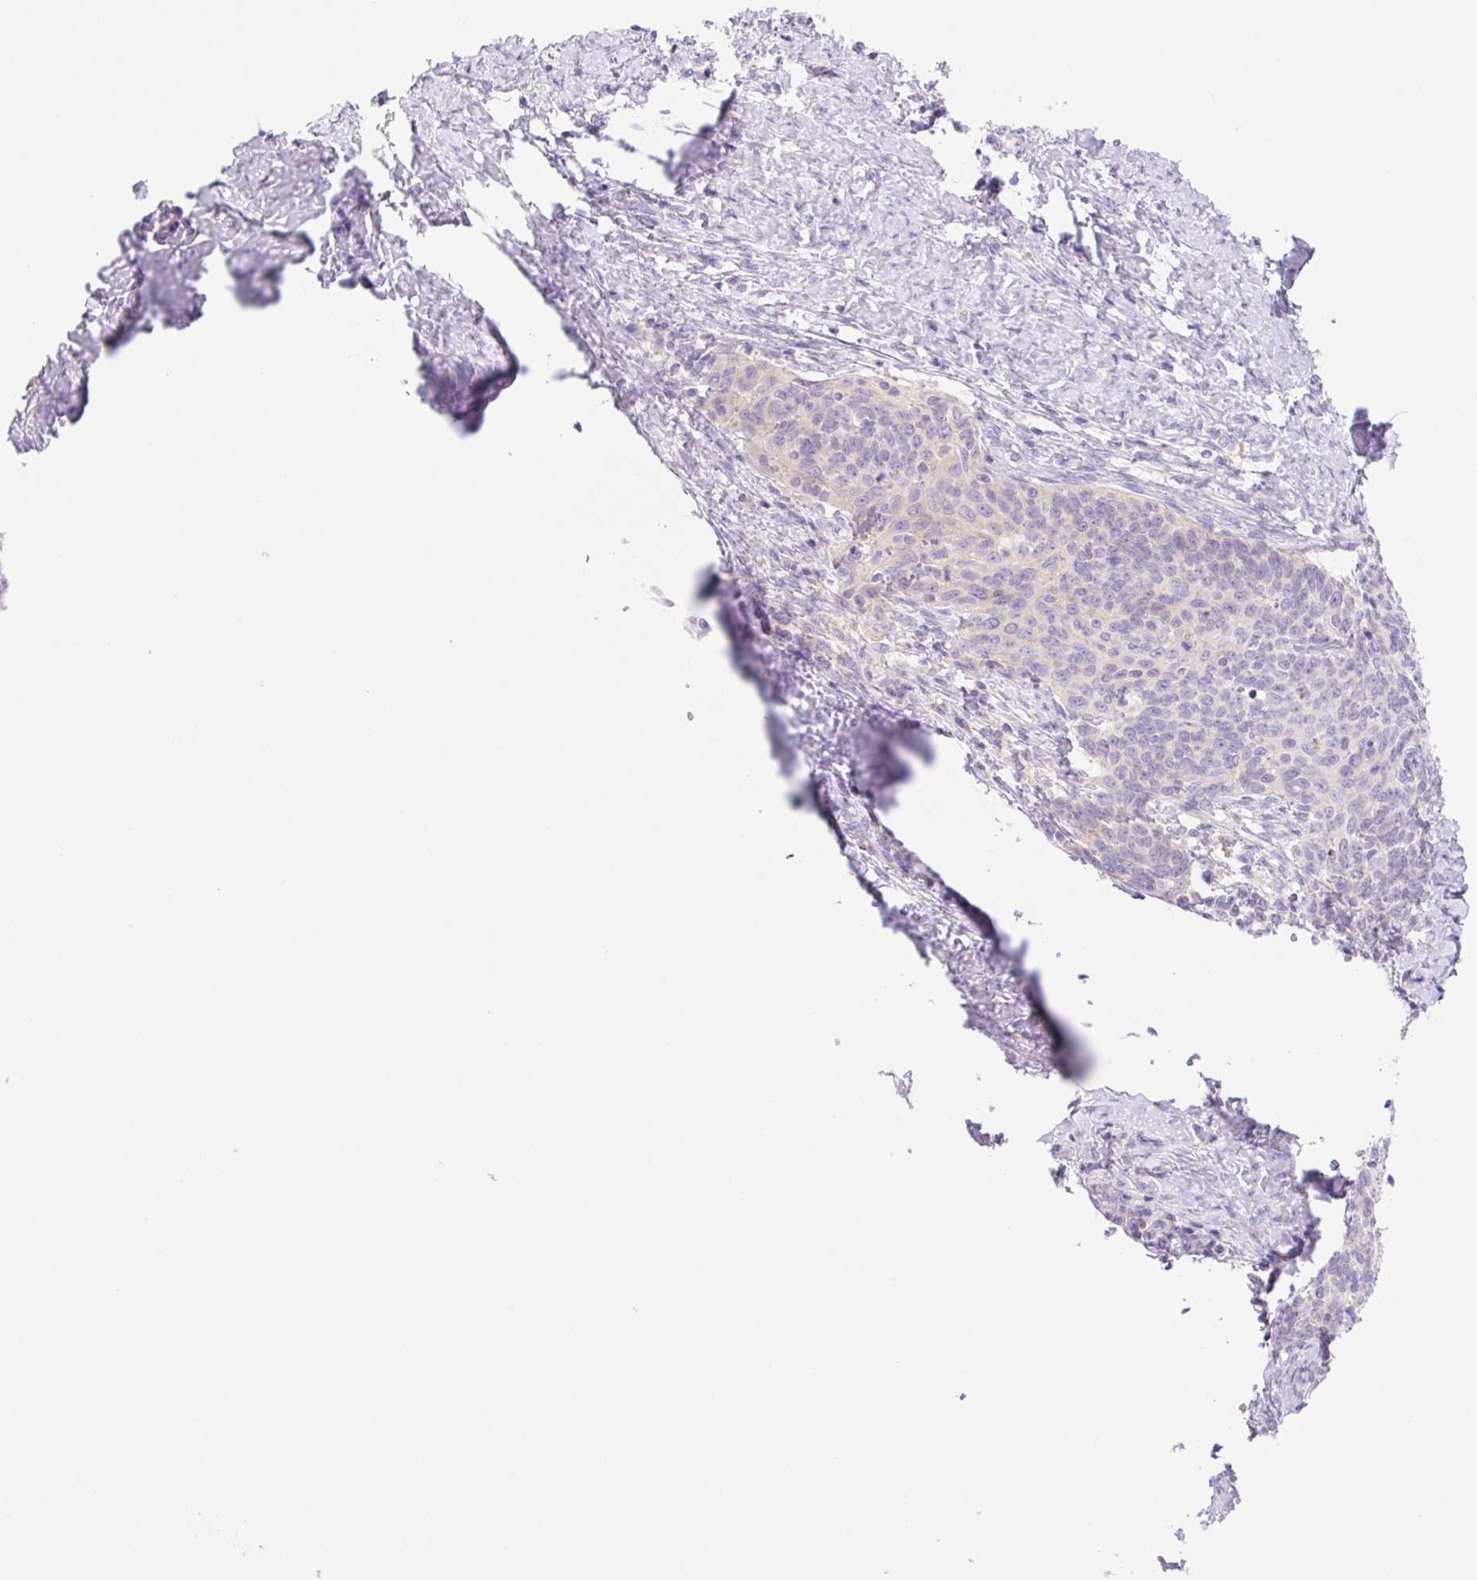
{"staining": {"intensity": "negative", "quantity": "none", "location": "none"}, "tissue": "cervical cancer", "cell_type": "Tumor cells", "image_type": "cancer", "snomed": [{"axis": "morphology", "description": "Squamous cell carcinoma, NOS"}, {"axis": "topography", "description": "Cervix"}], "caption": "Tumor cells are negative for brown protein staining in squamous cell carcinoma (cervical).", "gene": "DENND5A", "patient": {"sex": "female", "age": 39}}